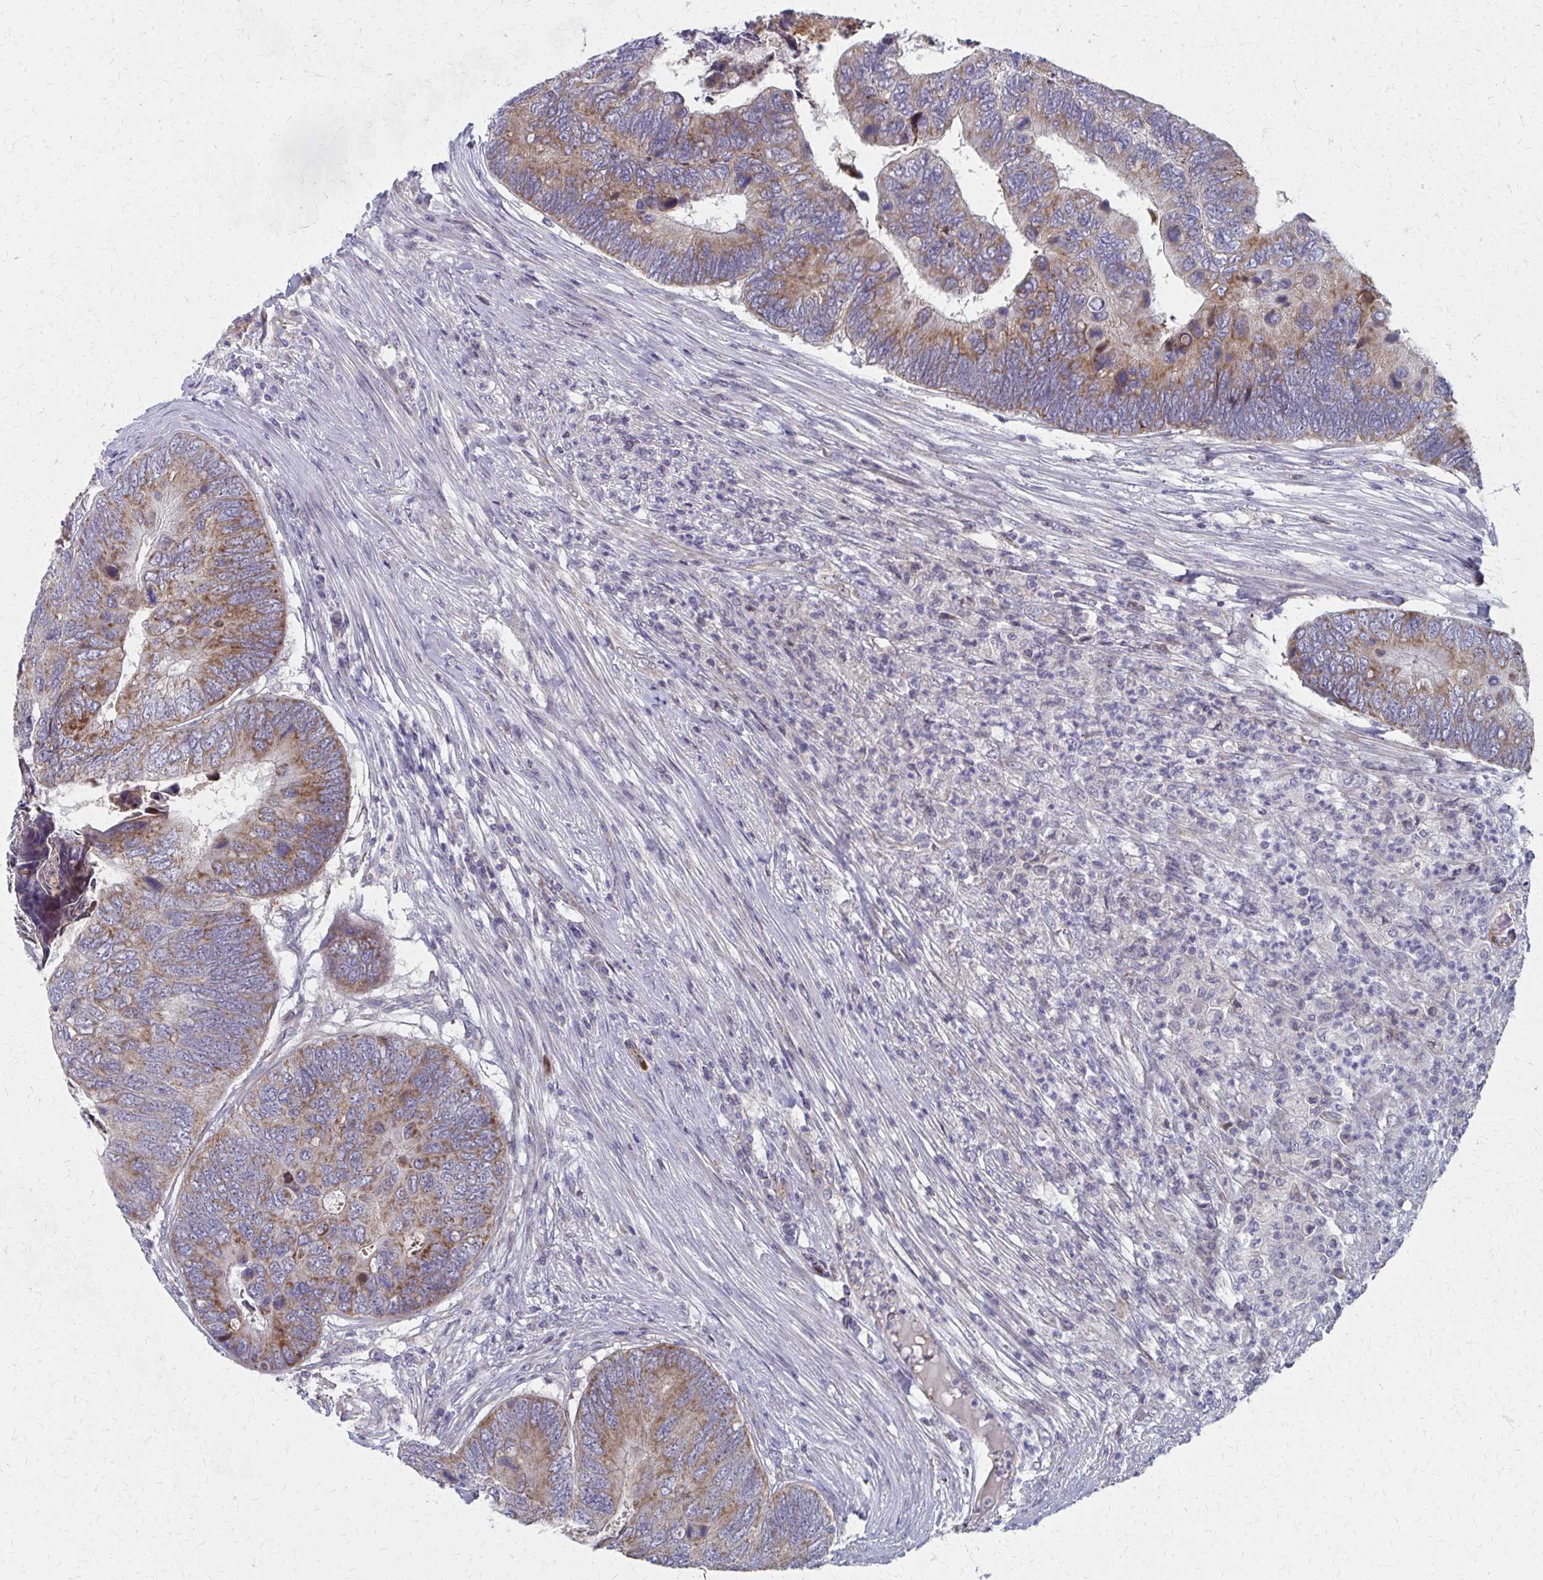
{"staining": {"intensity": "moderate", "quantity": "25%-75%", "location": "cytoplasmic/membranous"}, "tissue": "colorectal cancer", "cell_type": "Tumor cells", "image_type": "cancer", "snomed": [{"axis": "morphology", "description": "Adenocarcinoma, NOS"}, {"axis": "topography", "description": "Colon"}], "caption": "Immunohistochemical staining of colorectal cancer demonstrates medium levels of moderate cytoplasmic/membranous positivity in about 25%-75% of tumor cells.", "gene": "FAHD1", "patient": {"sex": "female", "age": 67}}